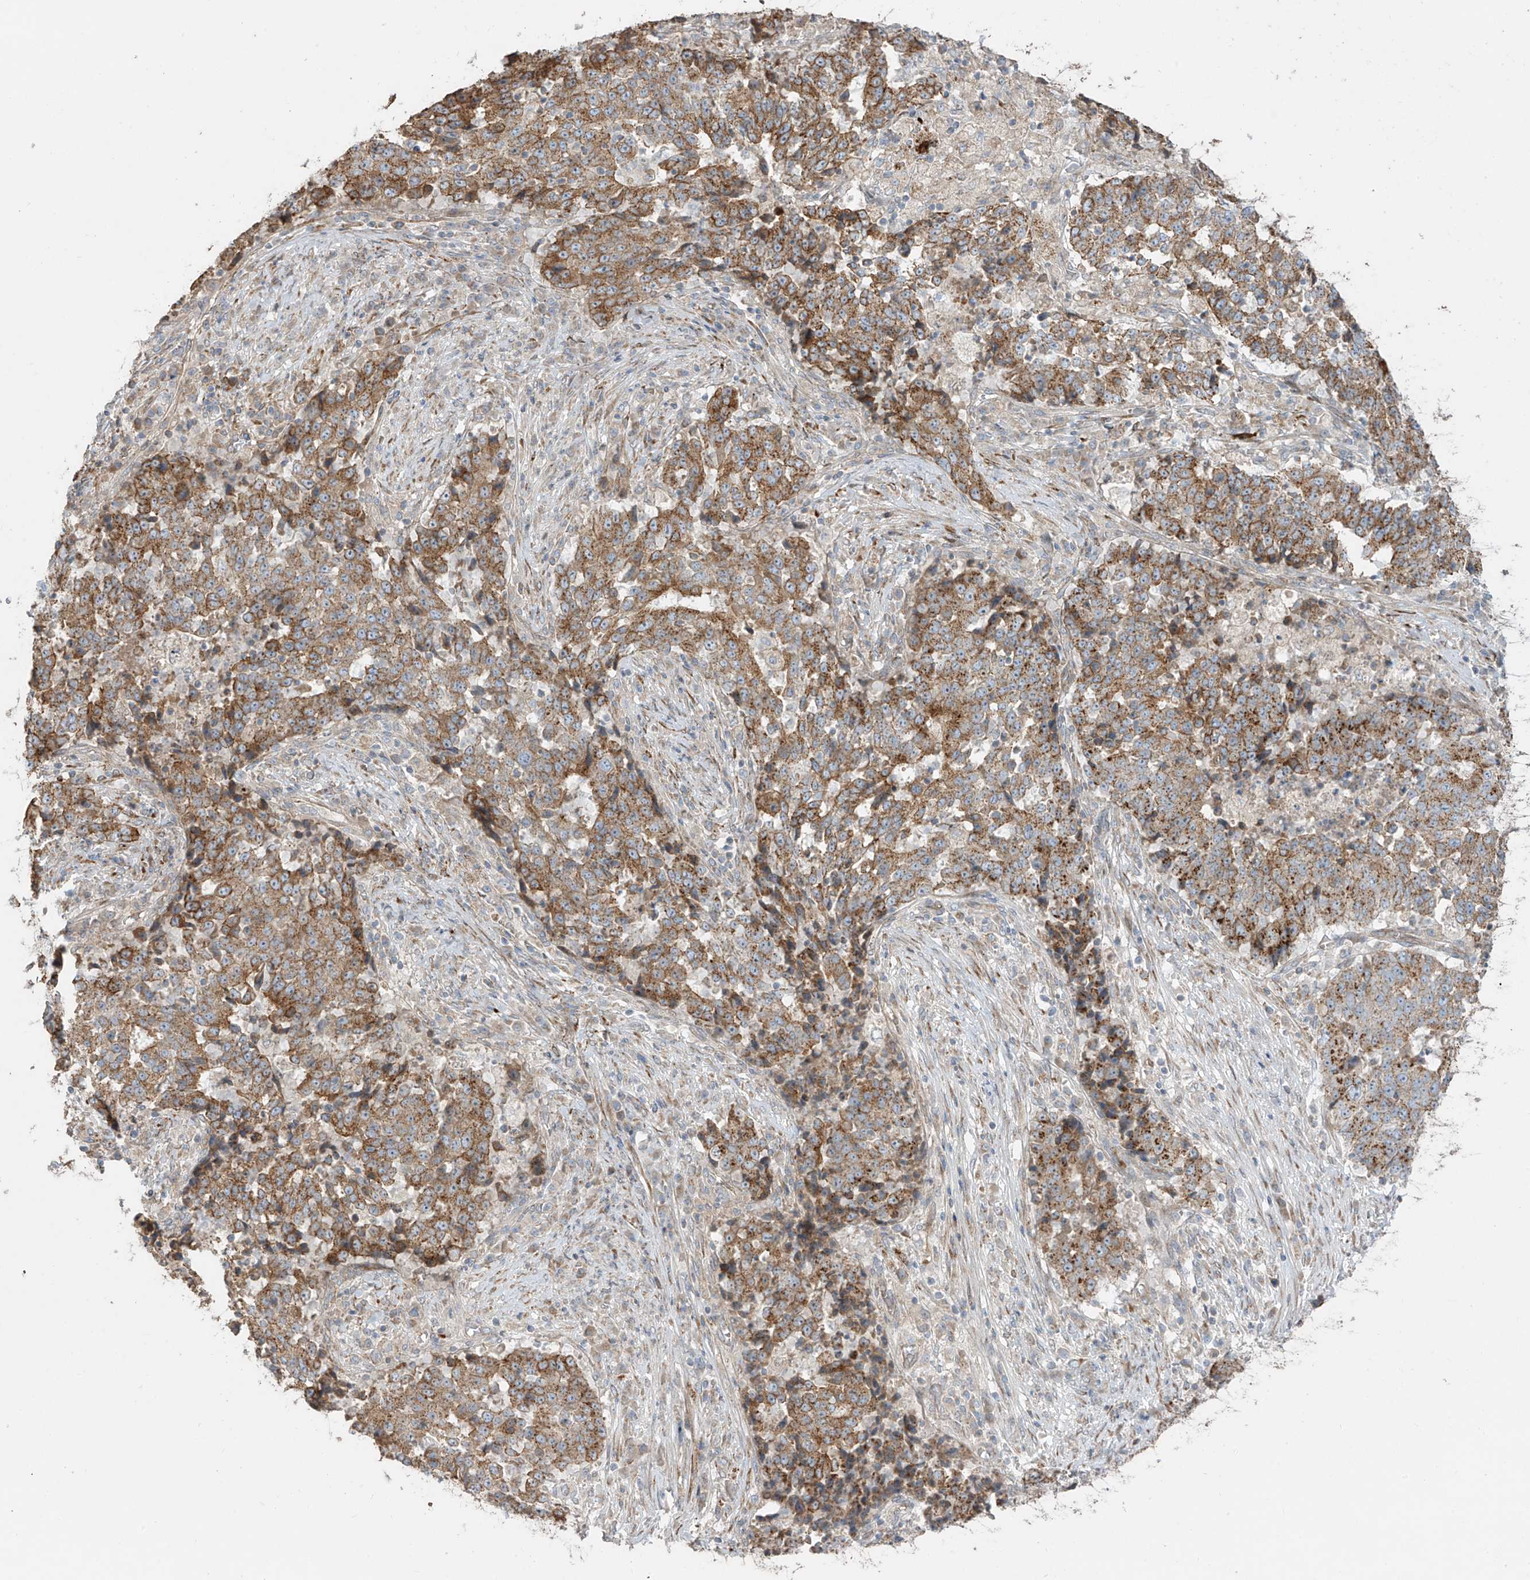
{"staining": {"intensity": "moderate", "quantity": ">75%", "location": "cytoplasmic/membranous"}, "tissue": "stomach cancer", "cell_type": "Tumor cells", "image_type": "cancer", "snomed": [{"axis": "morphology", "description": "Adenocarcinoma, NOS"}, {"axis": "topography", "description": "Stomach"}], "caption": "Human adenocarcinoma (stomach) stained for a protein (brown) demonstrates moderate cytoplasmic/membranous positive positivity in approximately >75% of tumor cells.", "gene": "ABTB1", "patient": {"sex": "male", "age": 59}}